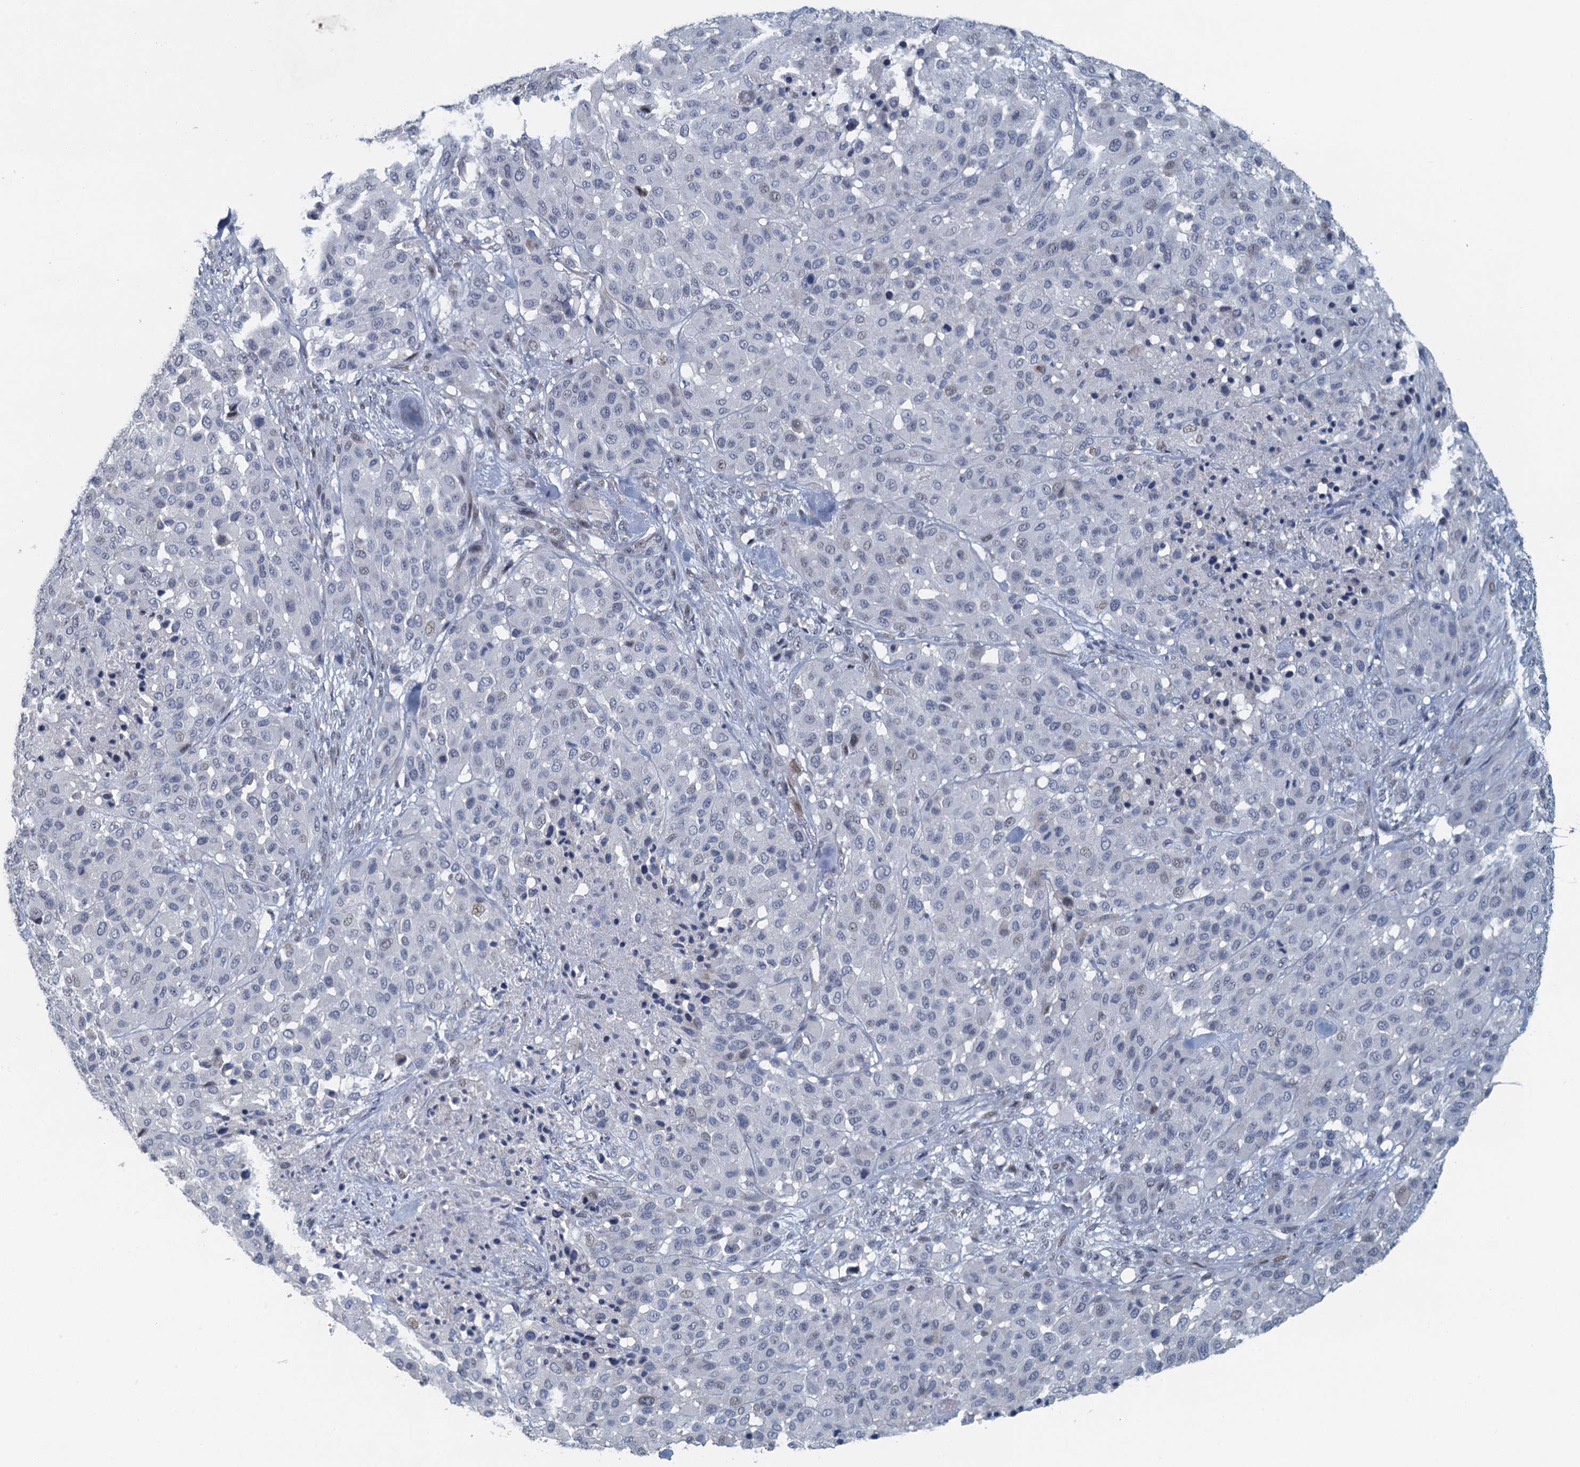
{"staining": {"intensity": "negative", "quantity": "none", "location": "none"}, "tissue": "melanoma", "cell_type": "Tumor cells", "image_type": "cancer", "snomed": [{"axis": "morphology", "description": "Malignant melanoma, Metastatic site"}, {"axis": "topography", "description": "Skin"}], "caption": "Histopathology image shows no protein staining in tumor cells of malignant melanoma (metastatic site) tissue.", "gene": "TTLL9", "patient": {"sex": "female", "age": 81}}